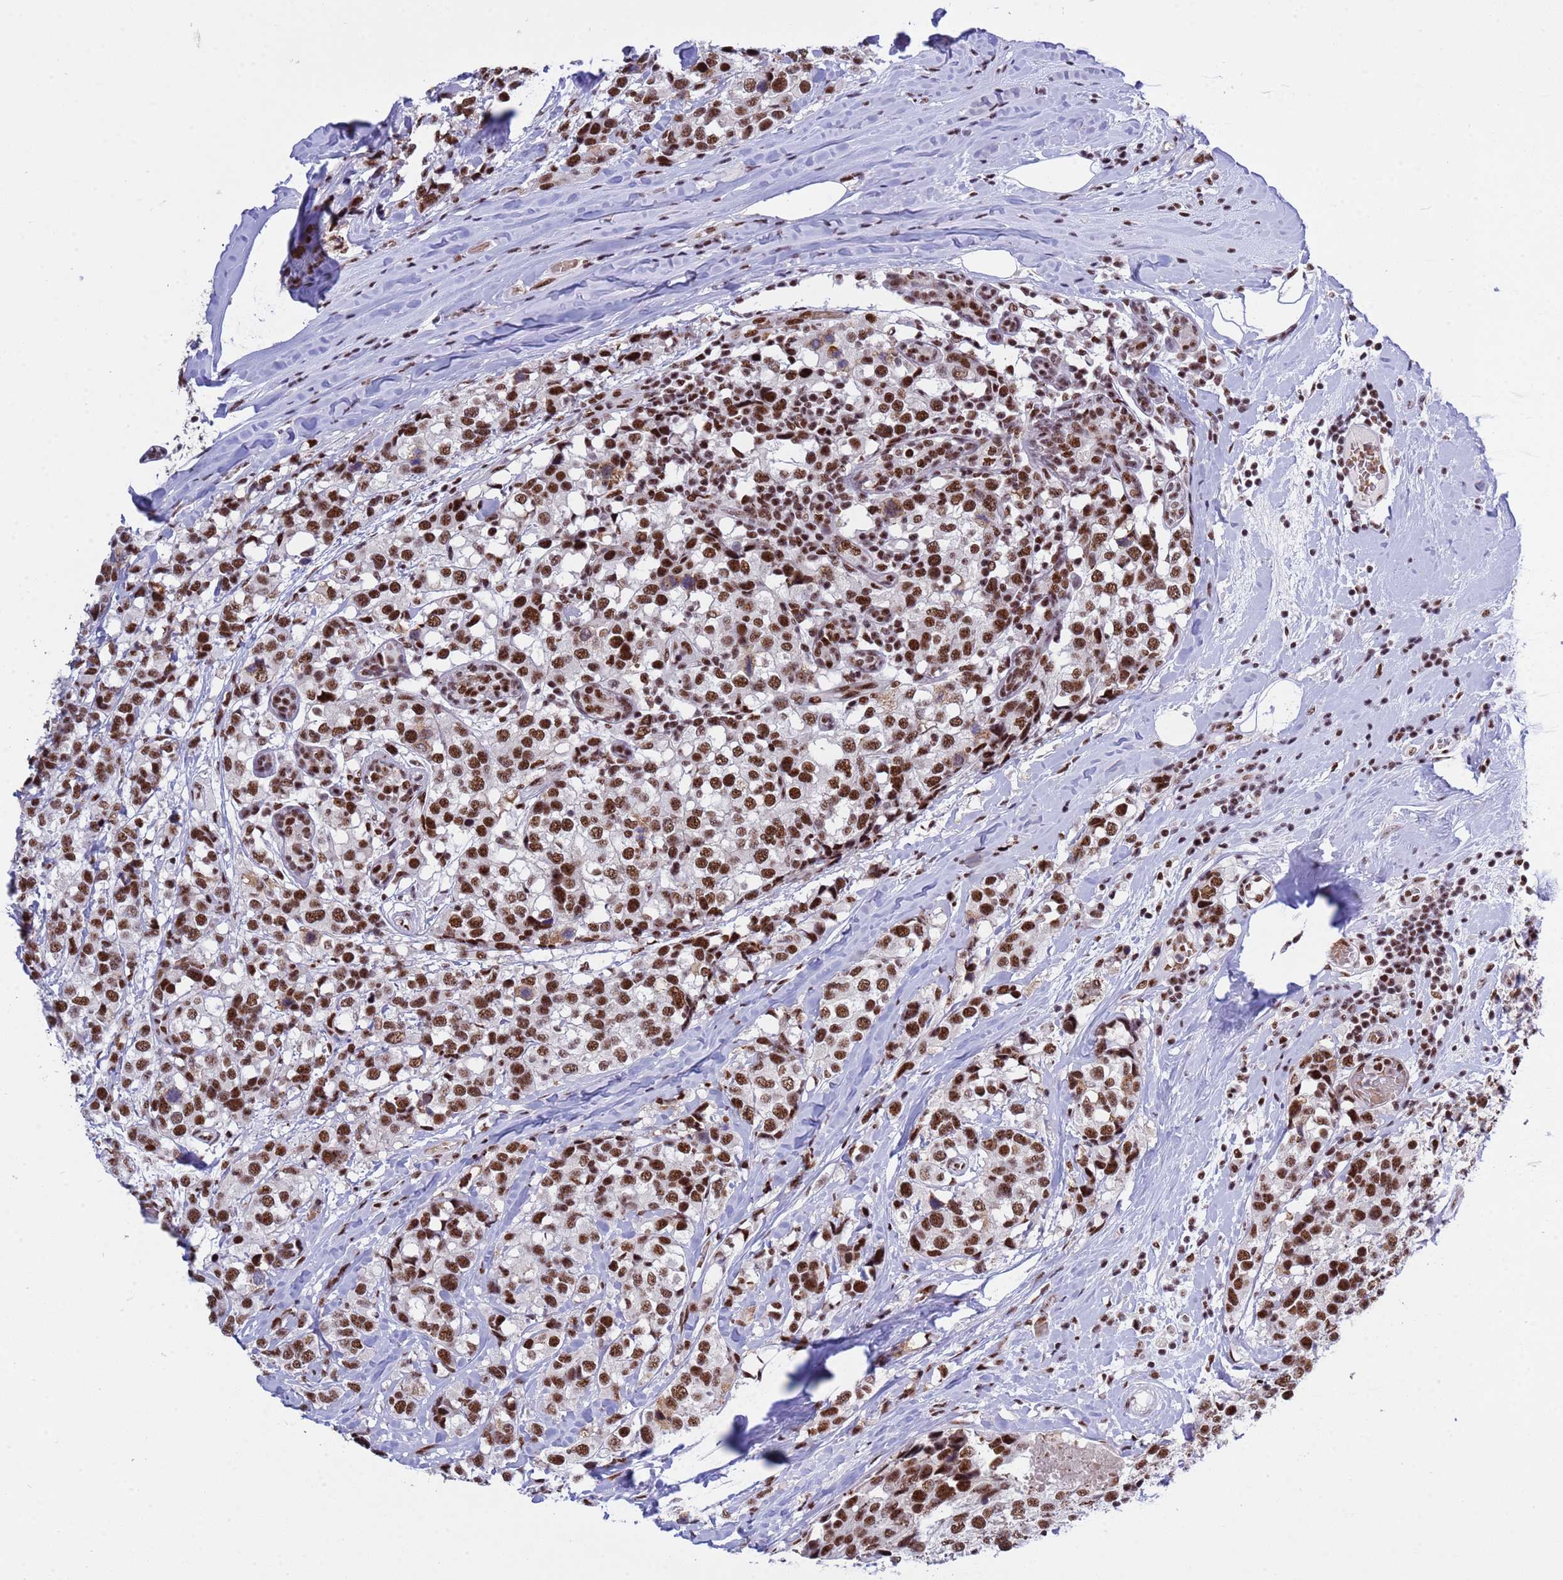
{"staining": {"intensity": "strong", "quantity": ">75%", "location": "nuclear"}, "tissue": "breast cancer", "cell_type": "Tumor cells", "image_type": "cancer", "snomed": [{"axis": "morphology", "description": "Lobular carcinoma"}, {"axis": "topography", "description": "Breast"}], "caption": "IHC of breast cancer shows high levels of strong nuclear expression in about >75% of tumor cells. (DAB = brown stain, brightfield microscopy at high magnification).", "gene": "THOC2", "patient": {"sex": "female", "age": 59}}